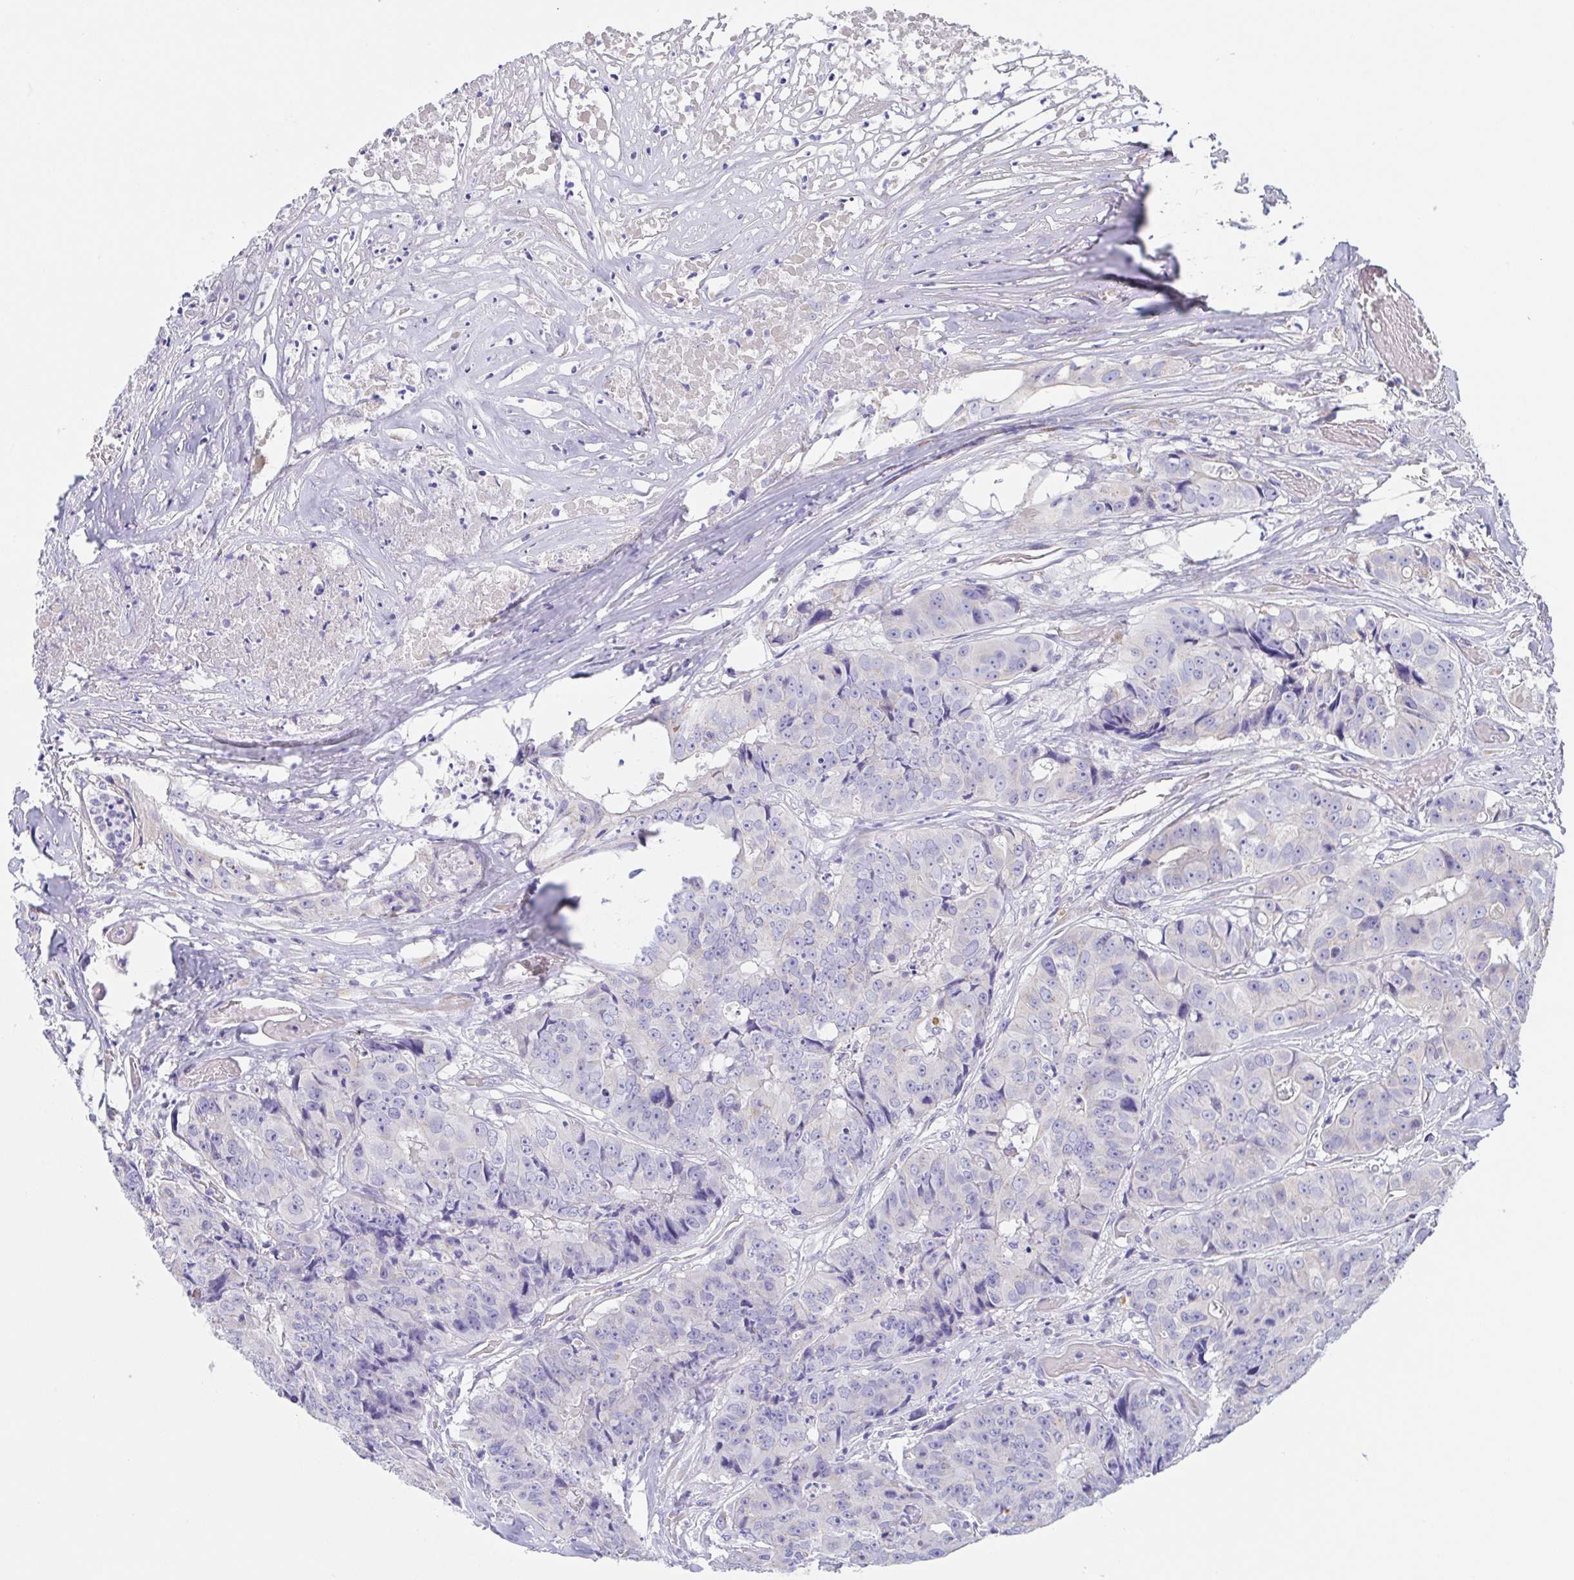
{"staining": {"intensity": "negative", "quantity": "none", "location": "none"}, "tissue": "colorectal cancer", "cell_type": "Tumor cells", "image_type": "cancer", "snomed": [{"axis": "morphology", "description": "Adenocarcinoma, NOS"}, {"axis": "topography", "description": "Rectum"}], "caption": "A histopathology image of adenocarcinoma (colorectal) stained for a protein reveals no brown staining in tumor cells.", "gene": "SCG3", "patient": {"sex": "female", "age": 62}}